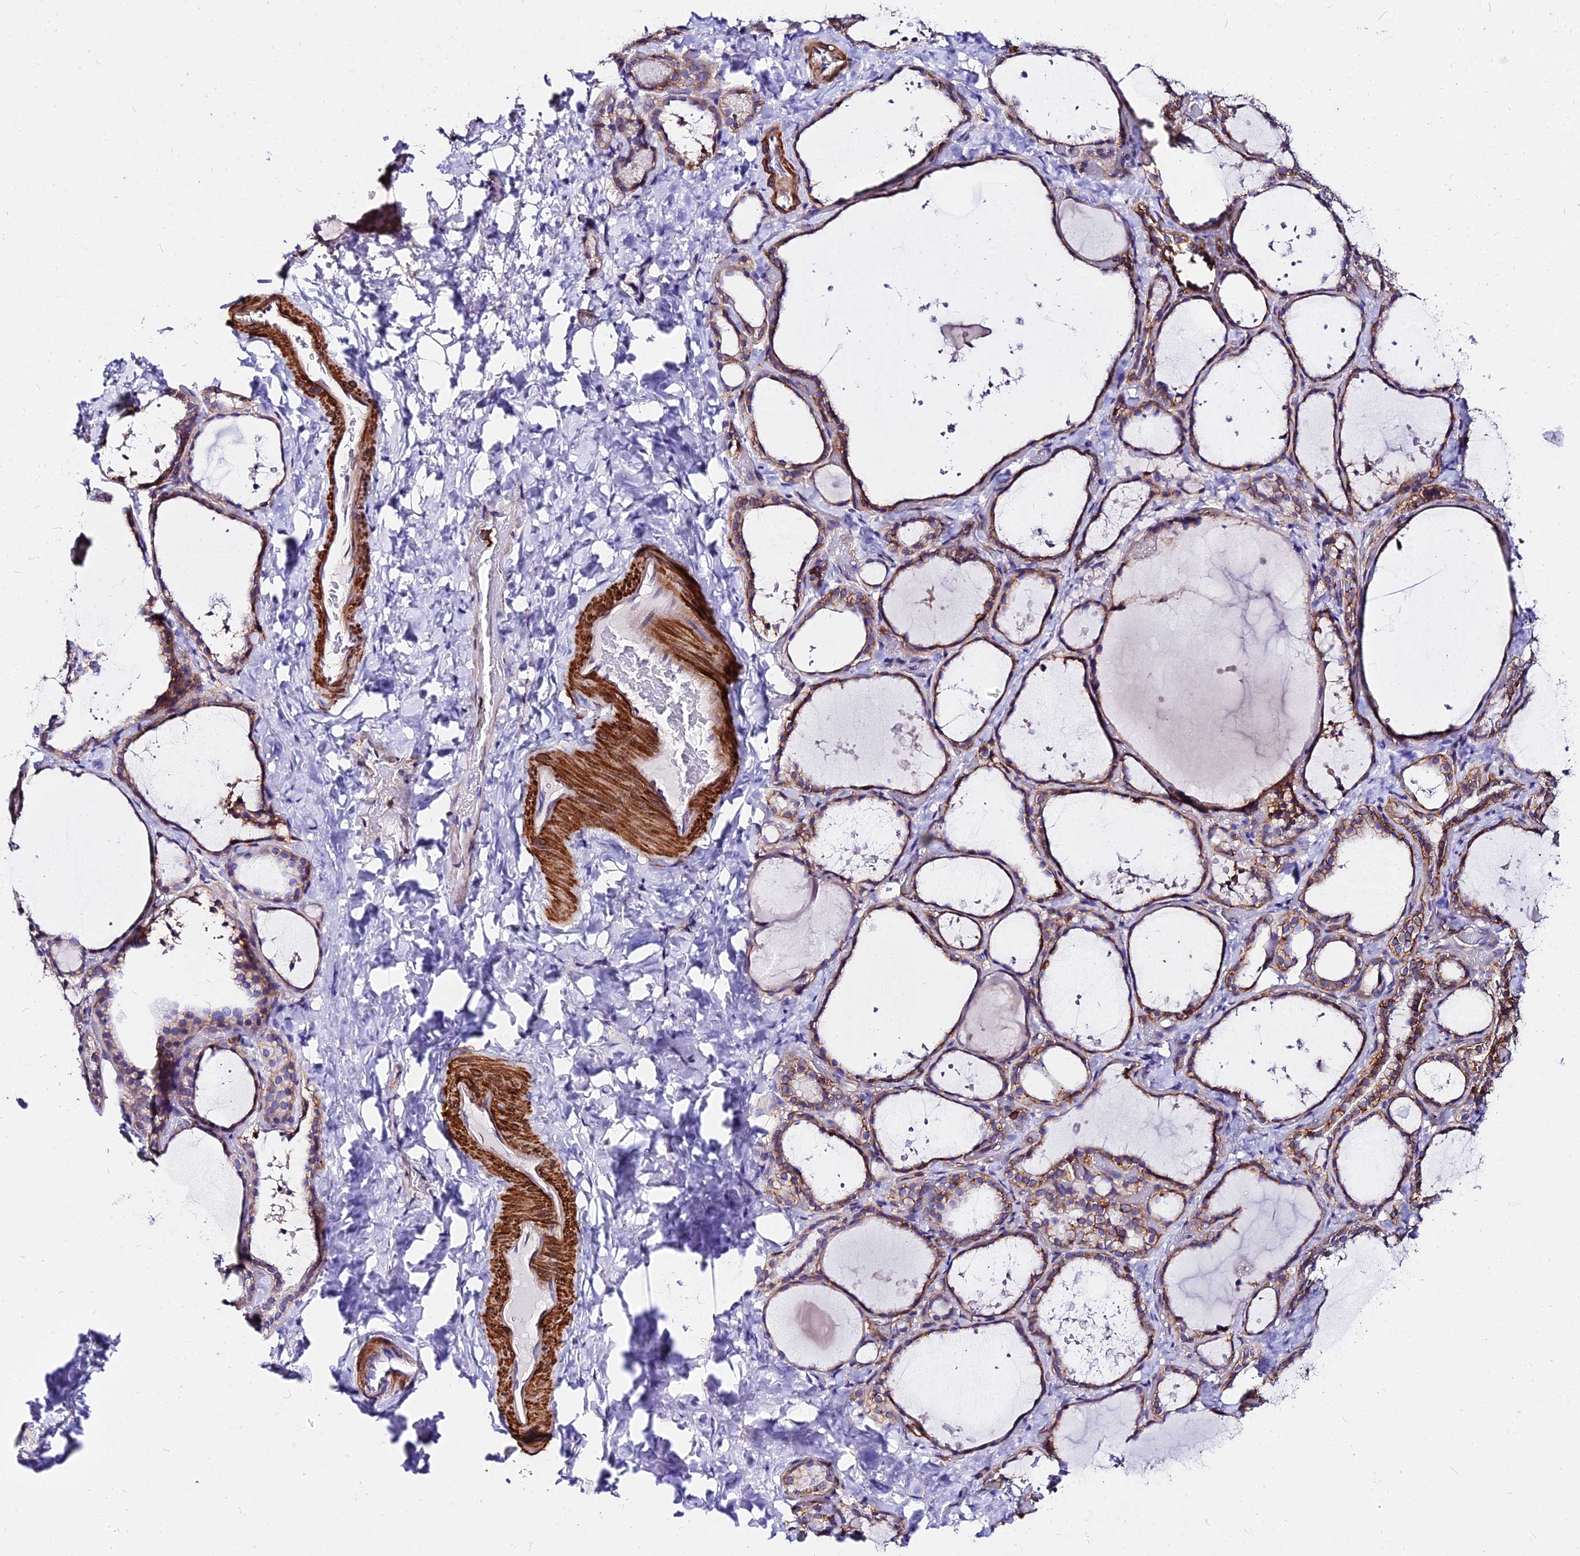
{"staining": {"intensity": "moderate", "quantity": ">75%", "location": "cytoplasmic/membranous"}, "tissue": "thyroid gland", "cell_type": "Glandular cells", "image_type": "normal", "snomed": [{"axis": "morphology", "description": "Normal tissue, NOS"}, {"axis": "topography", "description": "Thyroid gland"}], "caption": "A brown stain highlights moderate cytoplasmic/membranous positivity of a protein in glandular cells of normal thyroid gland.", "gene": "CSRP1", "patient": {"sex": "female", "age": 44}}